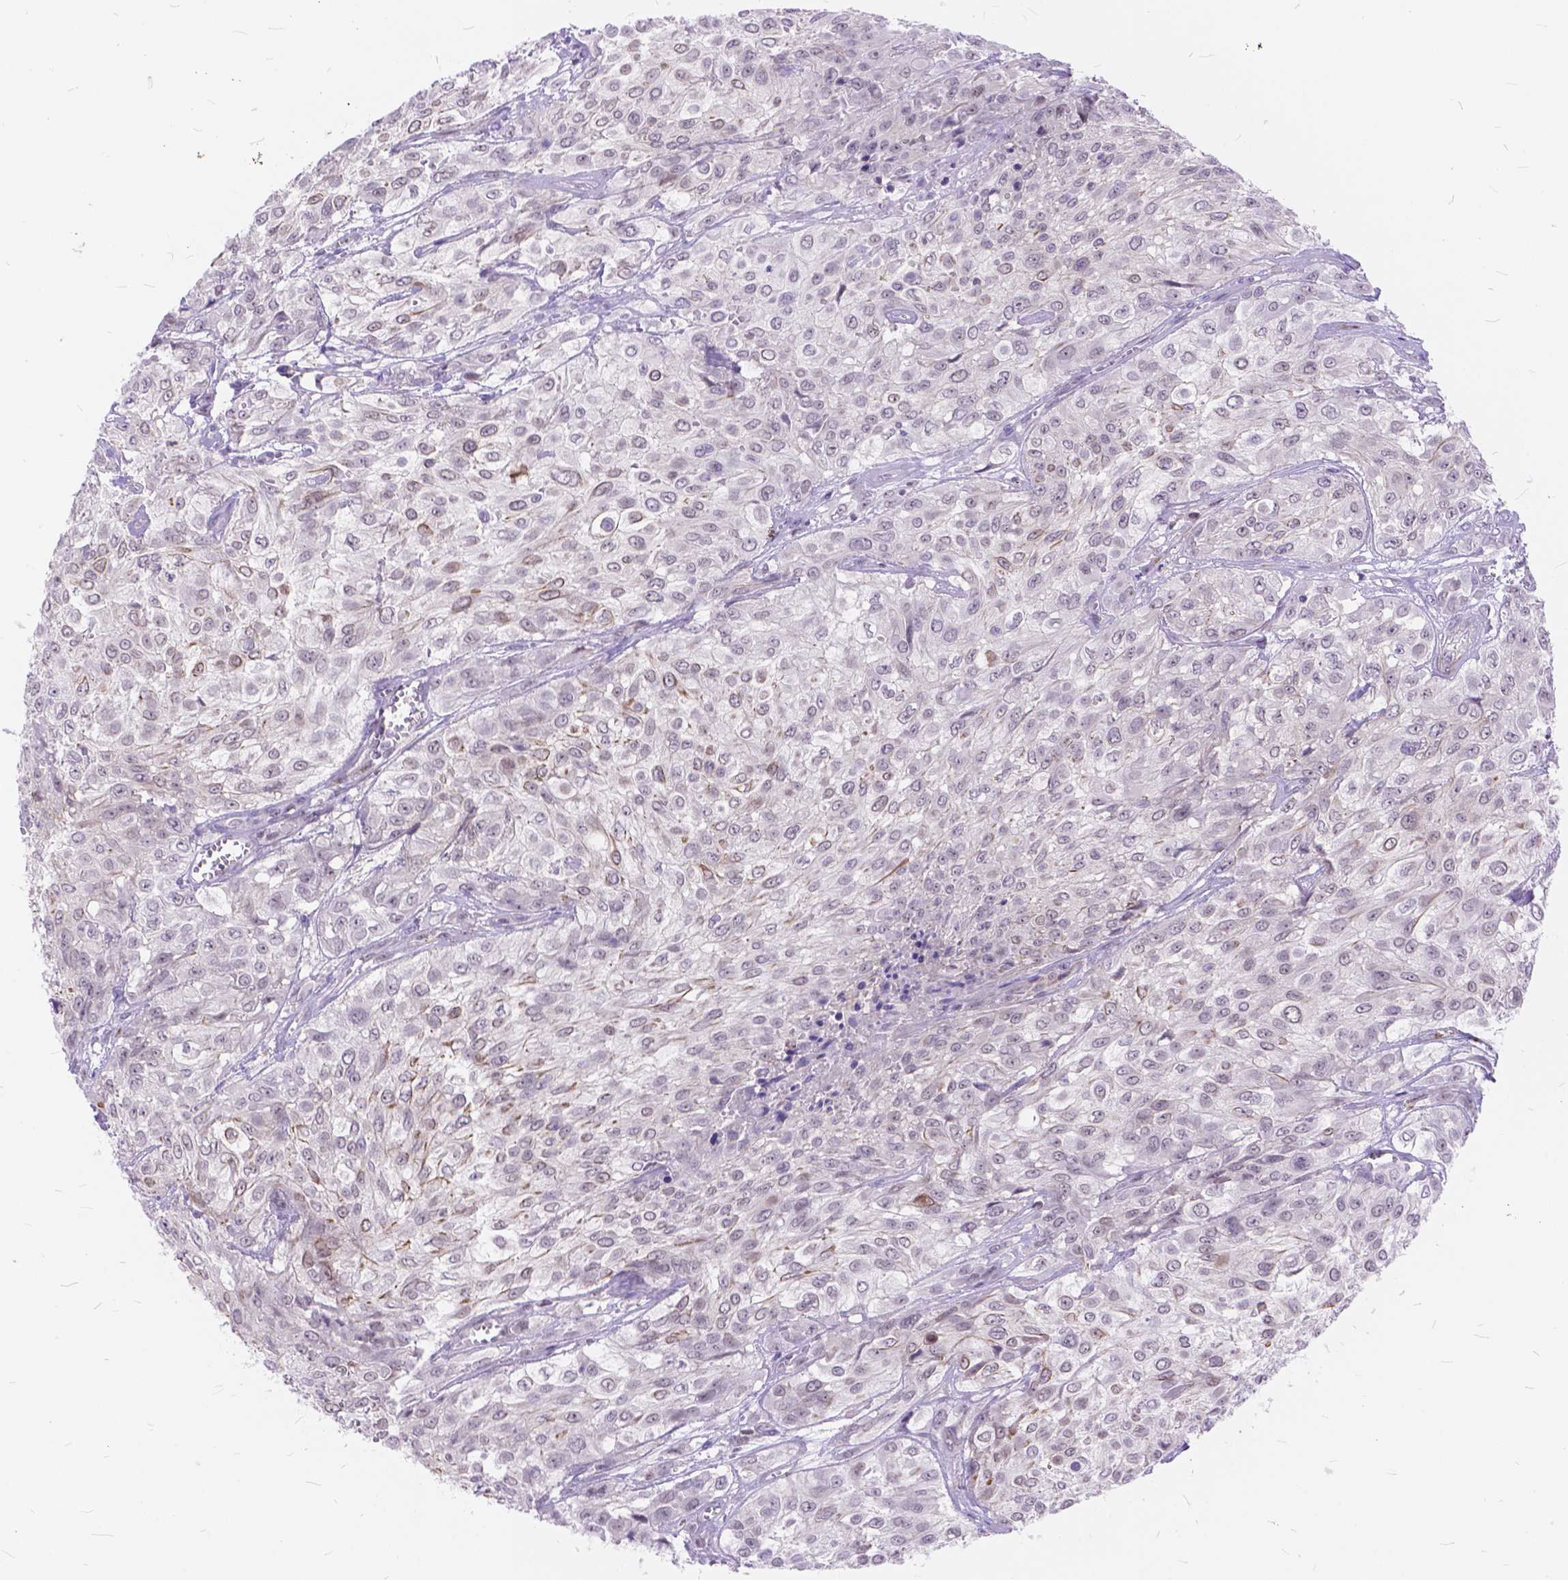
{"staining": {"intensity": "moderate", "quantity": "<25%", "location": "cytoplasmic/membranous"}, "tissue": "urothelial cancer", "cell_type": "Tumor cells", "image_type": "cancer", "snomed": [{"axis": "morphology", "description": "Urothelial carcinoma, High grade"}, {"axis": "topography", "description": "Urinary bladder"}], "caption": "Tumor cells display low levels of moderate cytoplasmic/membranous expression in about <25% of cells in urothelial cancer.", "gene": "MAN2C1", "patient": {"sex": "male", "age": 57}}